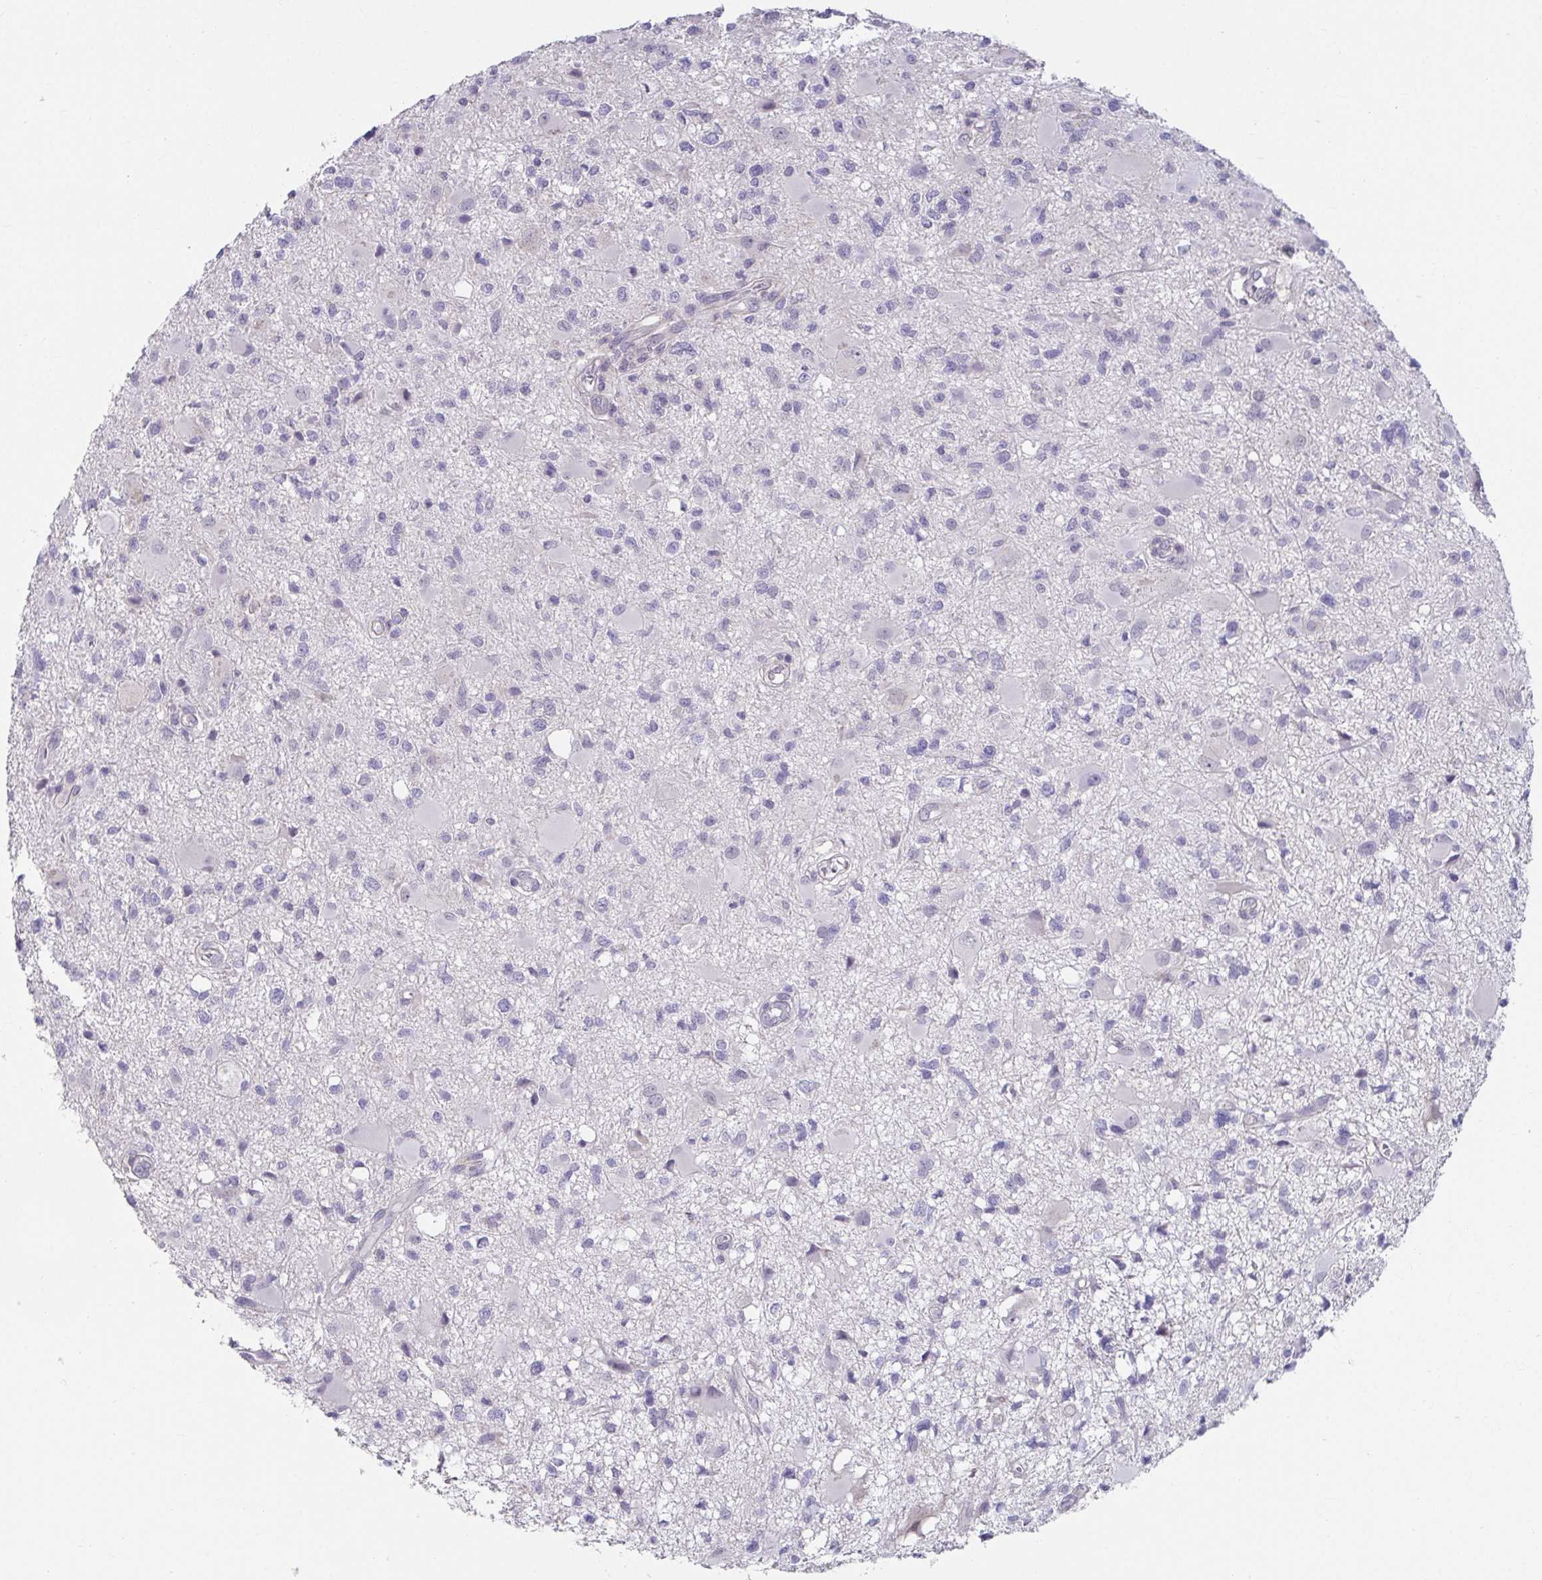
{"staining": {"intensity": "negative", "quantity": "none", "location": "none"}, "tissue": "glioma", "cell_type": "Tumor cells", "image_type": "cancer", "snomed": [{"axis": "morphology", "description": "Glioma, malignant, High grade"}, {"axis": "topography", "description": "Brain"}], "caption": "An immunohistochemistry image of malignant glioma (high-grade) is shown. There is no staining in tumor cells of malignant glioma (high-grade). Nuclei are stained in blue.", "gene": "CXCR1", "patient": {"sex": "male", "age": 54}}